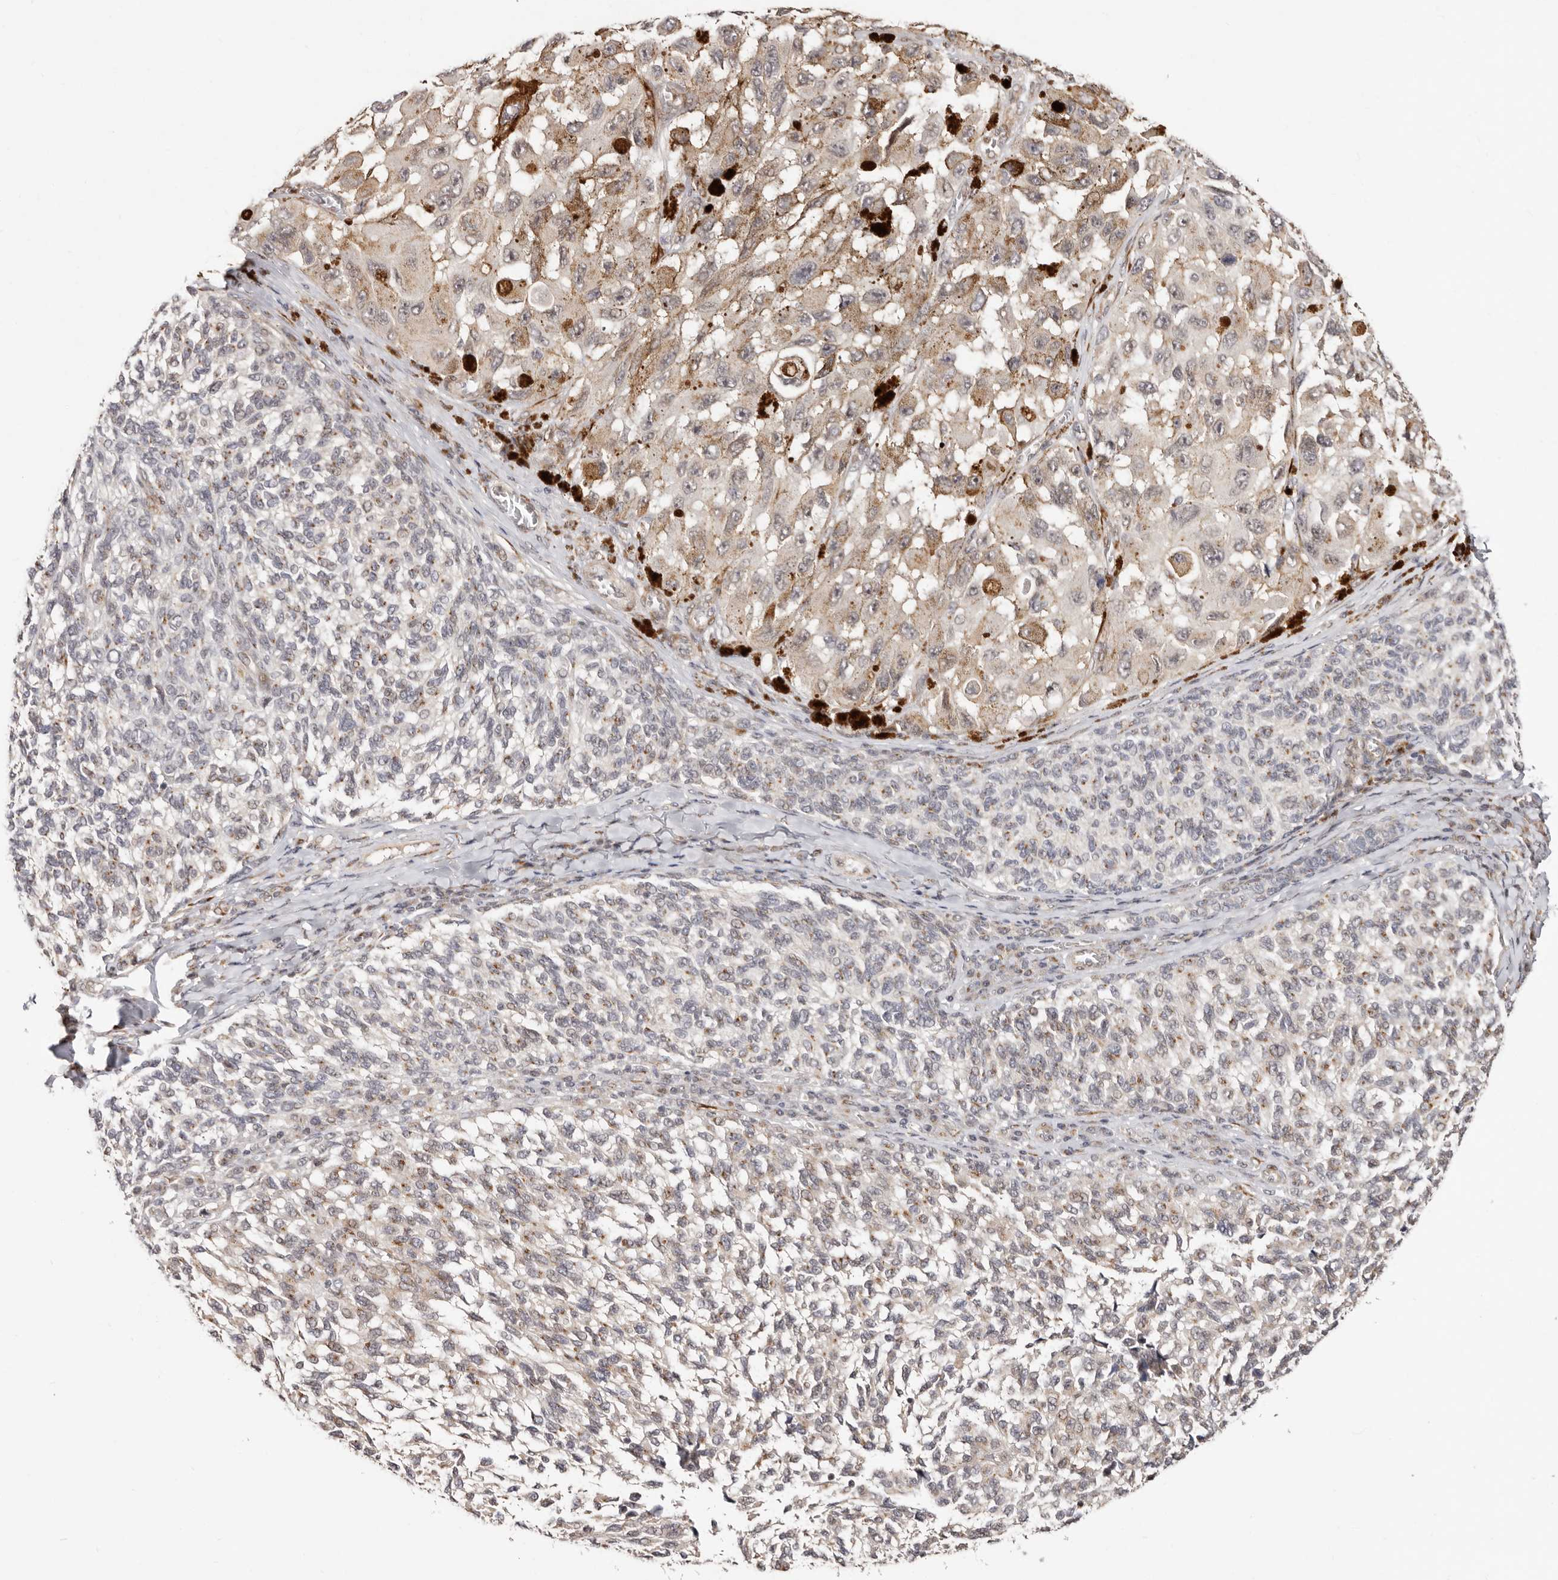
{"staining": {"intensity": "negative", "quantity": "none", "location": "none"}, "tissue": "melanoma", "cell_type": "Tumor cells", "image_type": "cancer", "snomed": [{"axis": "morphology", "description": "Malignant melanoma, NOS"}, {"axis": "topography", "description": "Skin"}], "caption": "High magnification brightfield microscopy of melanoma stained with DAB (brown) and counterstained with hematoxylin (blue): tumor cells show no significant positivity.", "gene": "SRCAP", "patient": {"sex": "female", "age": 73}}